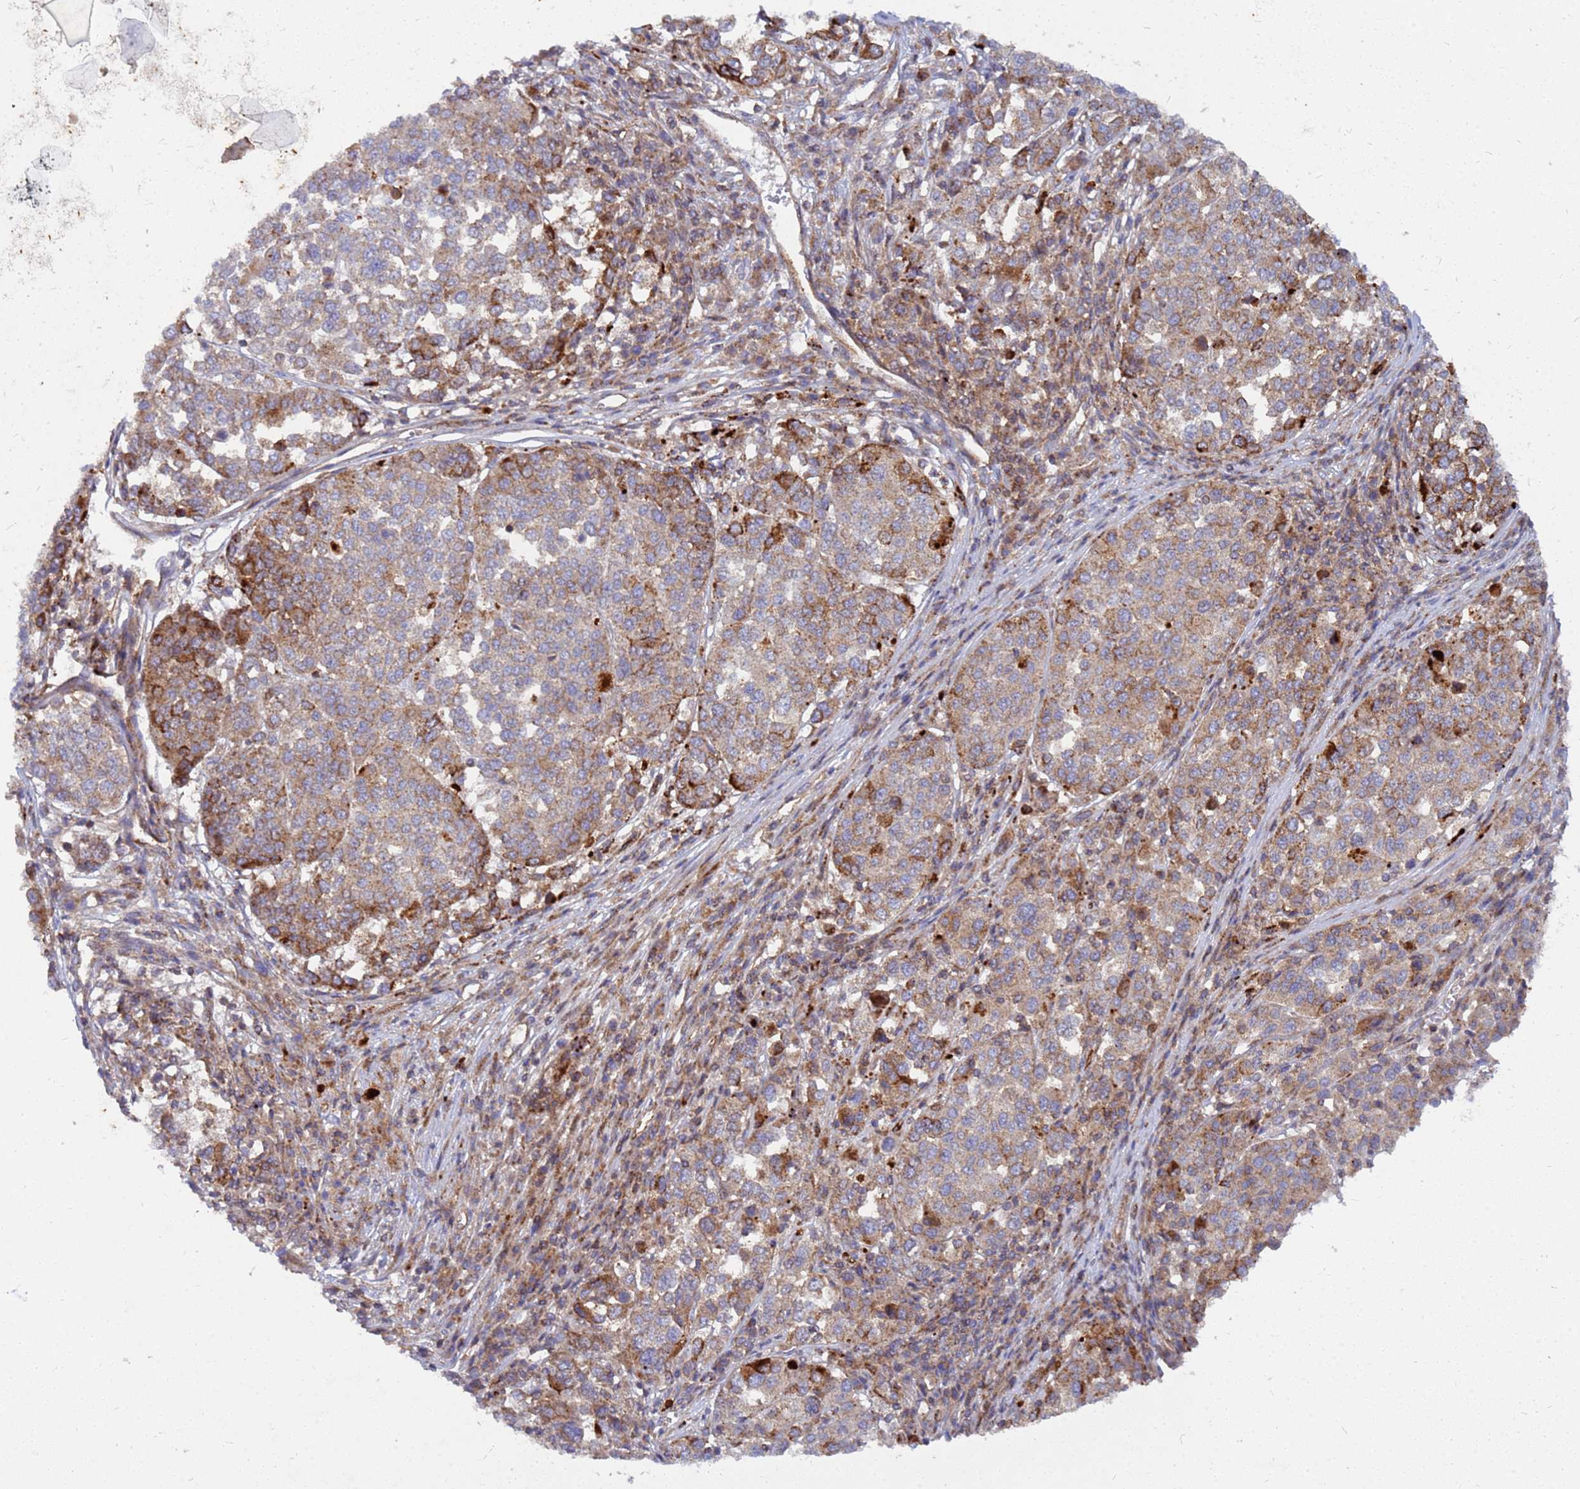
{"staining": {"intensity": "moderate", "quantity": ">75%", "location": "cytoplasmic/membranous"}, "tissue": "melanoma", "cell_type": "Tumor cells", "image_type": "cancer", "snomed": [{"axis": "morphology", "description": "Malignant melanoma, Metastatic site"}, {"axis": "topography", "description": "Lymph node"}], "caption": "The immunohistochemical stain highlights moderate cytoplasmic/membranous positivity in tumor cells of melanoma tissue.", "gene": "CDC34", "patient": {"sex": "male", "age": 44}}